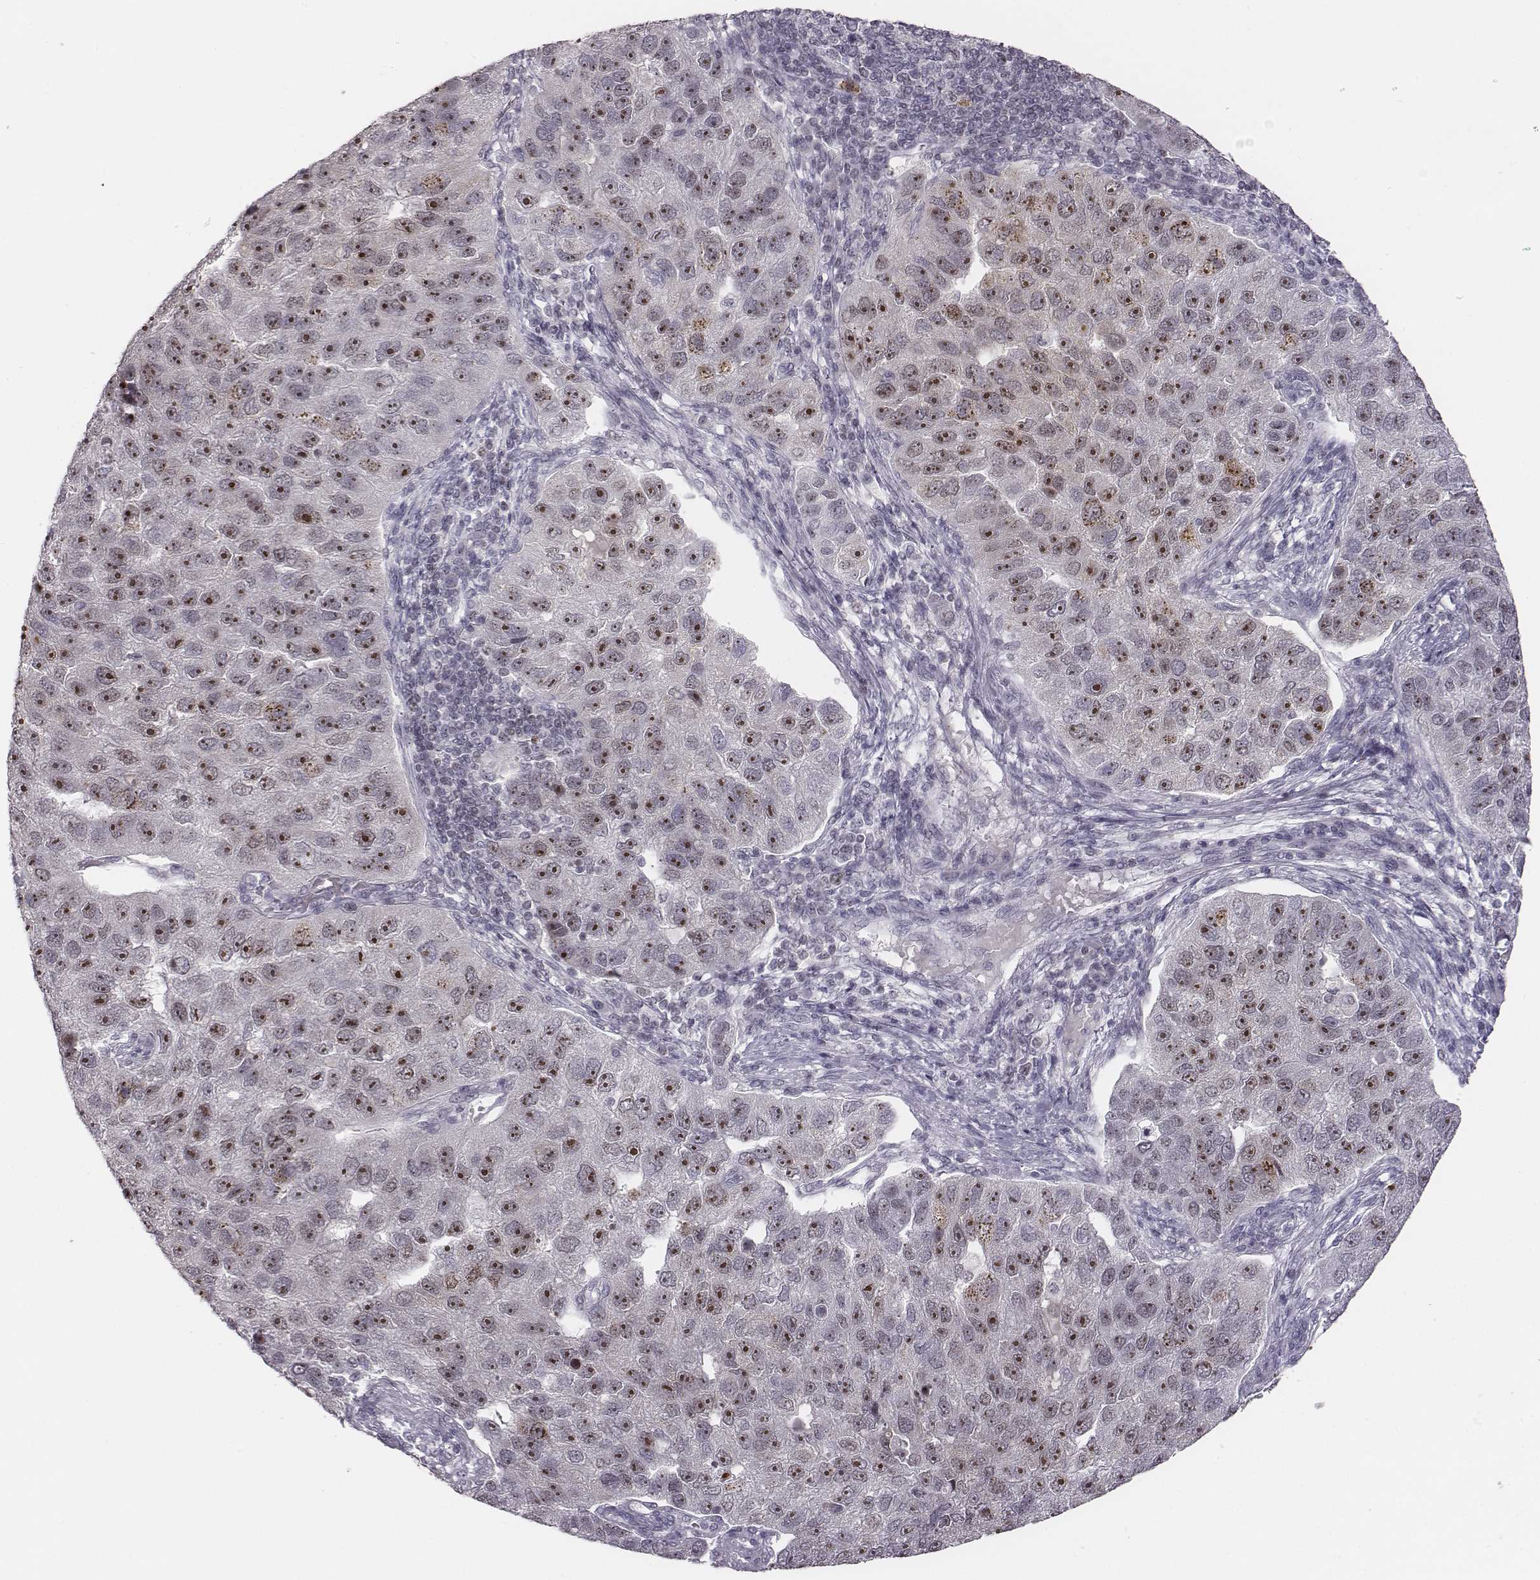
{"staining": {"intensity": "strong", "quantity": "25%-75%", "location": "nuclear"}, "tissue": "pancreatic cancer", "cell_type": "Tumor cells", "image_type": "cancer", "snomed": [{"axis": "morphology", "description": "Adenocarcinoma, NOS"}, {"axis": "topography", "description": "Pancreas"}], "caption": "Immunohistochemical staining of human adenocarcinoma (pancreatic) displays strong nuclear protein expression in about 25%-75% of tumor cells.", "gene": "NIFK", "patient": {"sex": "female", "age": 61}}